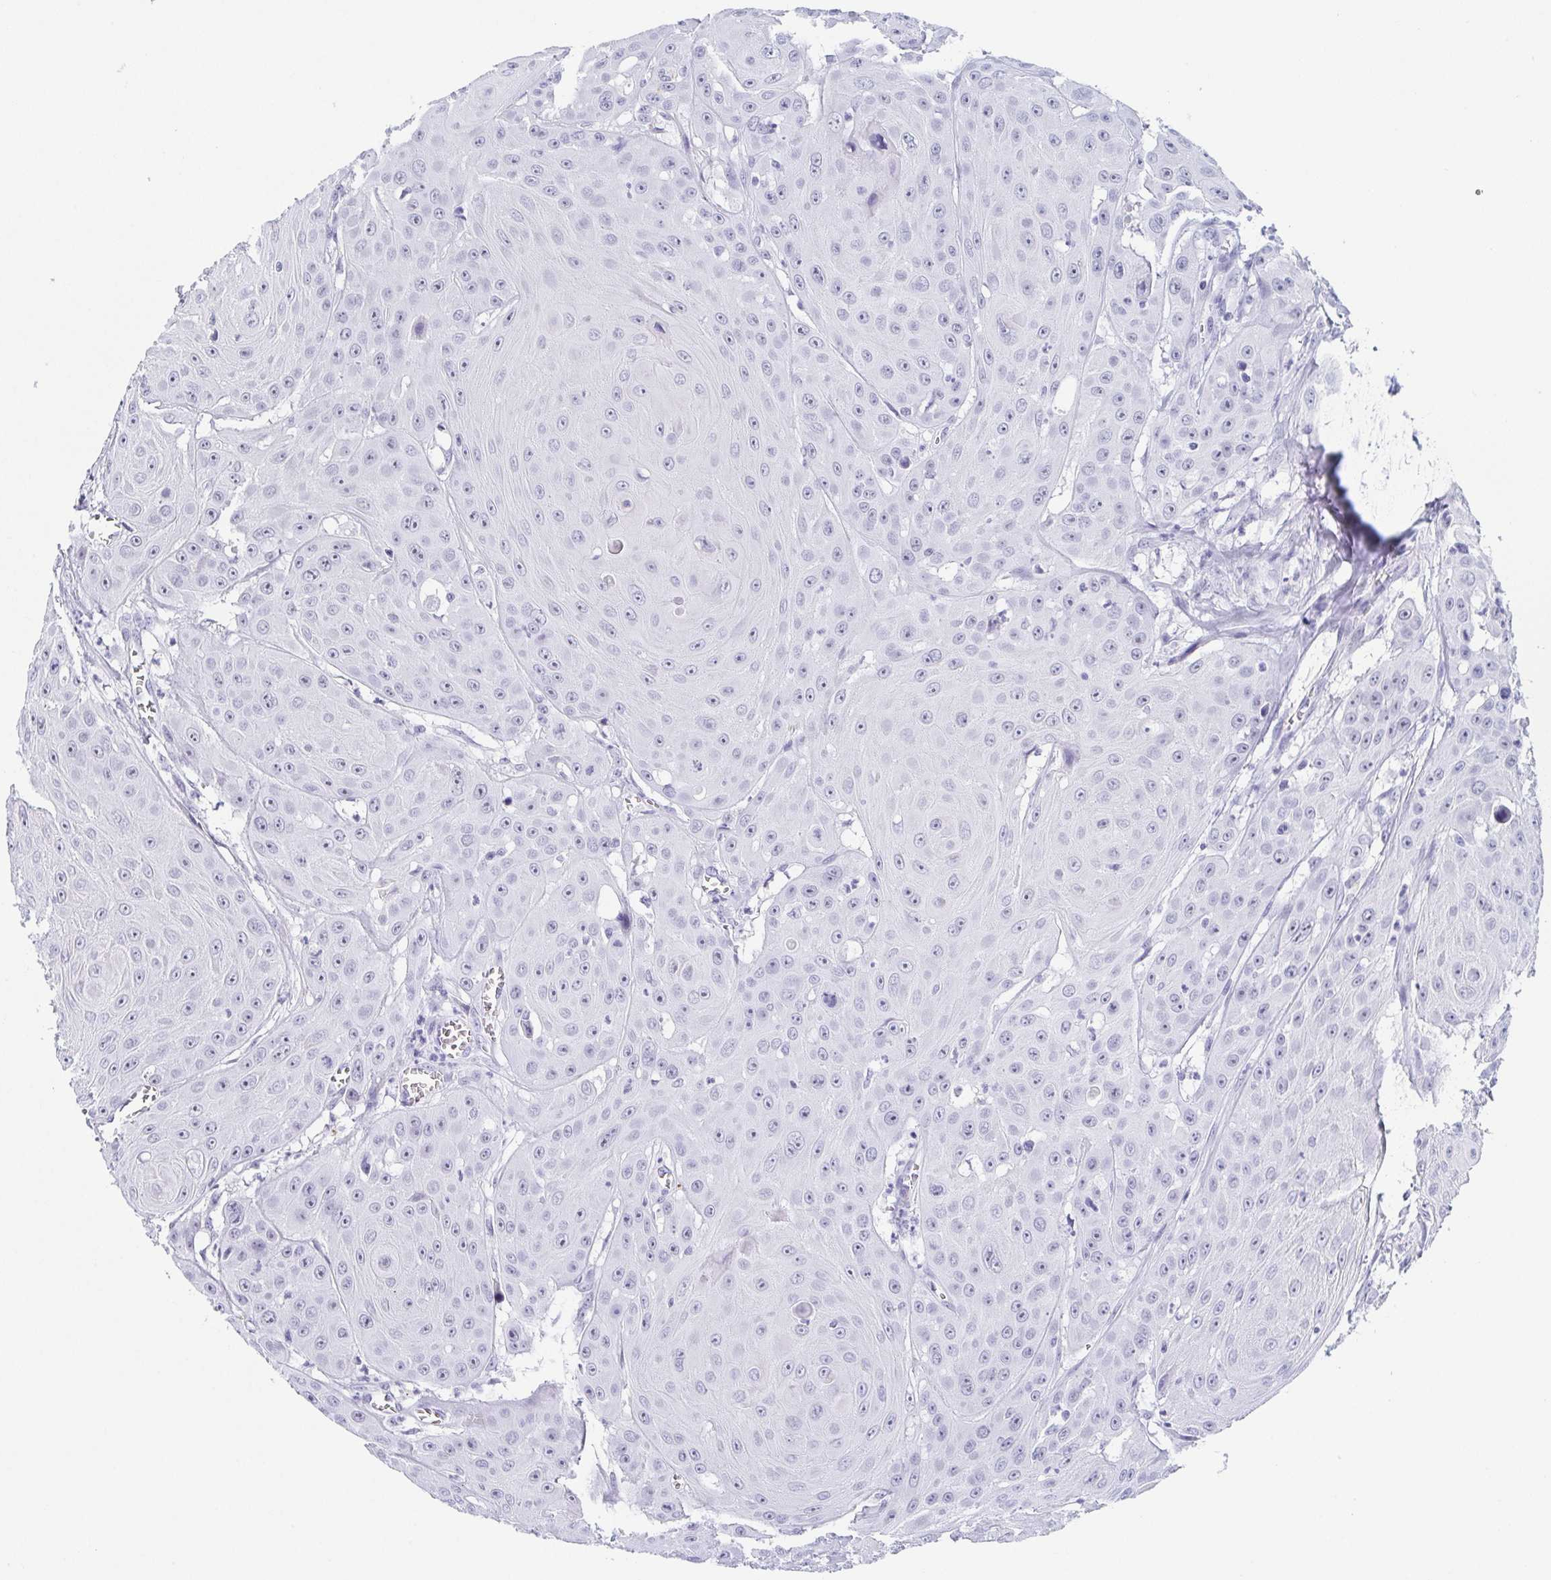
{"staining": {"intensity": "negative", "quantity": "none", "location": "none"}, "tissue": "head and neck cancer", "cell_type": "Tumor cells", "image_type": "cancer", "snomed": [{"axis": "morphology", "description": "Squamous cell carcinoma, NOS"}, {"axis": "topography", "description": "Oral tissue"}, {"axis": "topography", "description": "Head-Neck"}], "caption": "Immunohistochemistry (IHC) micrograph of neoplastic tissue: head and neck cancer stained with DAB (3,3'-diaminobenzidine) displays no significant protein positivity in tumor cells.", "gene": "REG4", "patient": {"sex": "male", "age": 81}}